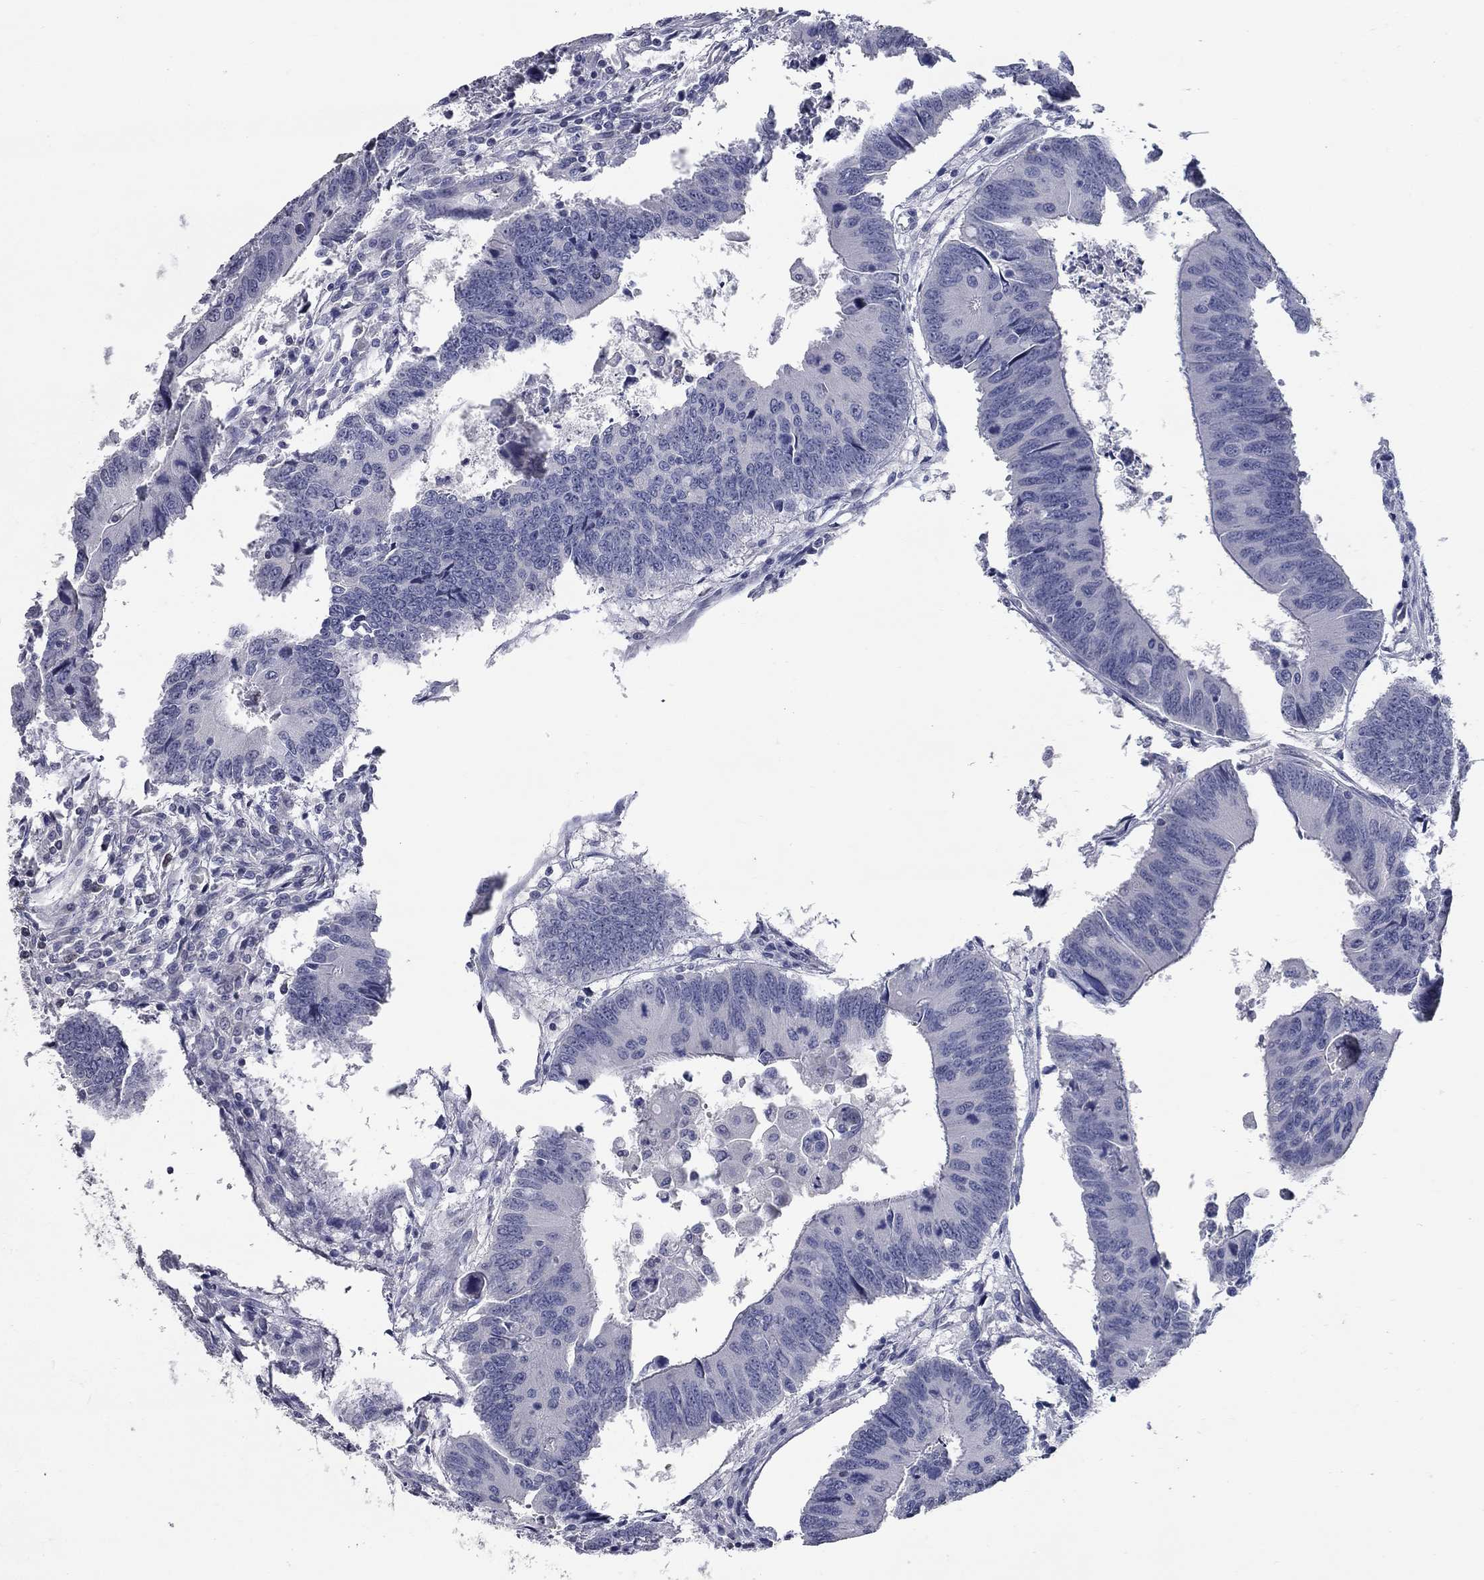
{"staining": {"intensity": "negative", "quantity": "none", "location": "none"}, "tissue": "colorectal cancer", "cell_type": "Tumor cells", "image_type": "cancer", "snomed": [{"axis": "morphology", "description": "Adenocarcinoma, NOS"}, {"axis": "topography", "description": "Rectum"}], "caption": "Photomicrograph shows no significant protein staining in tumor cells of colorectal adenocarcinoma. (DAB immunohistochemistry with hematoxylin counter stain).", "gene": "SYT12", "patient": {"sex": "male", "age": 67}}